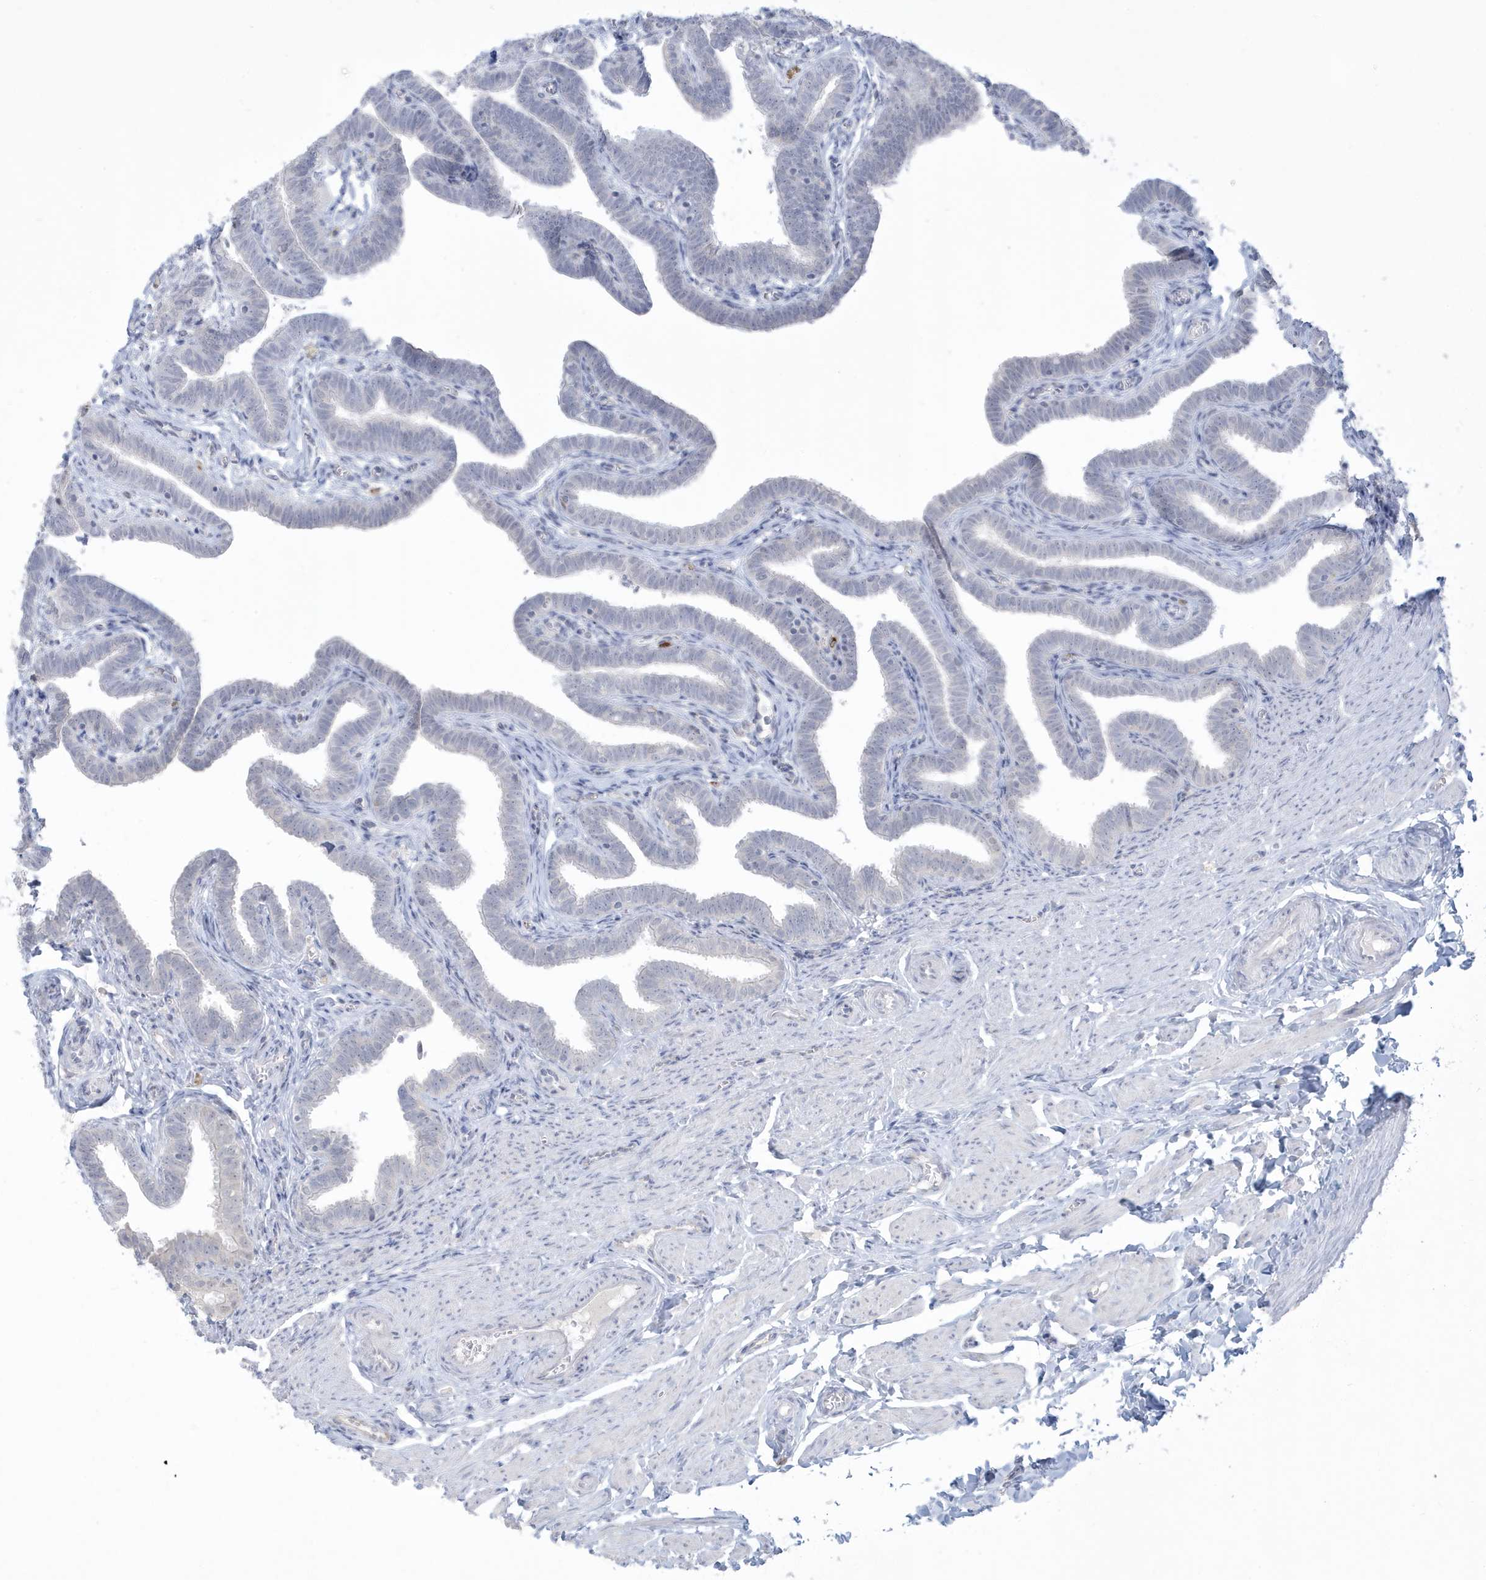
{"staining": {"intensity": "negative", "quantity": "none", "location": "none"}, "tissue": "fallopian tube", "cell_type": "Glandular cells", "image_type": "normal", "snomed": [{"axis": "morphology", "description": "Normal tissue, NOS"}, {"axis": "topography", "description": "Fallopian tube"}], "caption": "Immunohistochemistry (IHC) of unremarkable fallopian tube reveals no expression in glandular cells.", "gene": "HERC6", "patient": {"sex": "female", "age": 36}}